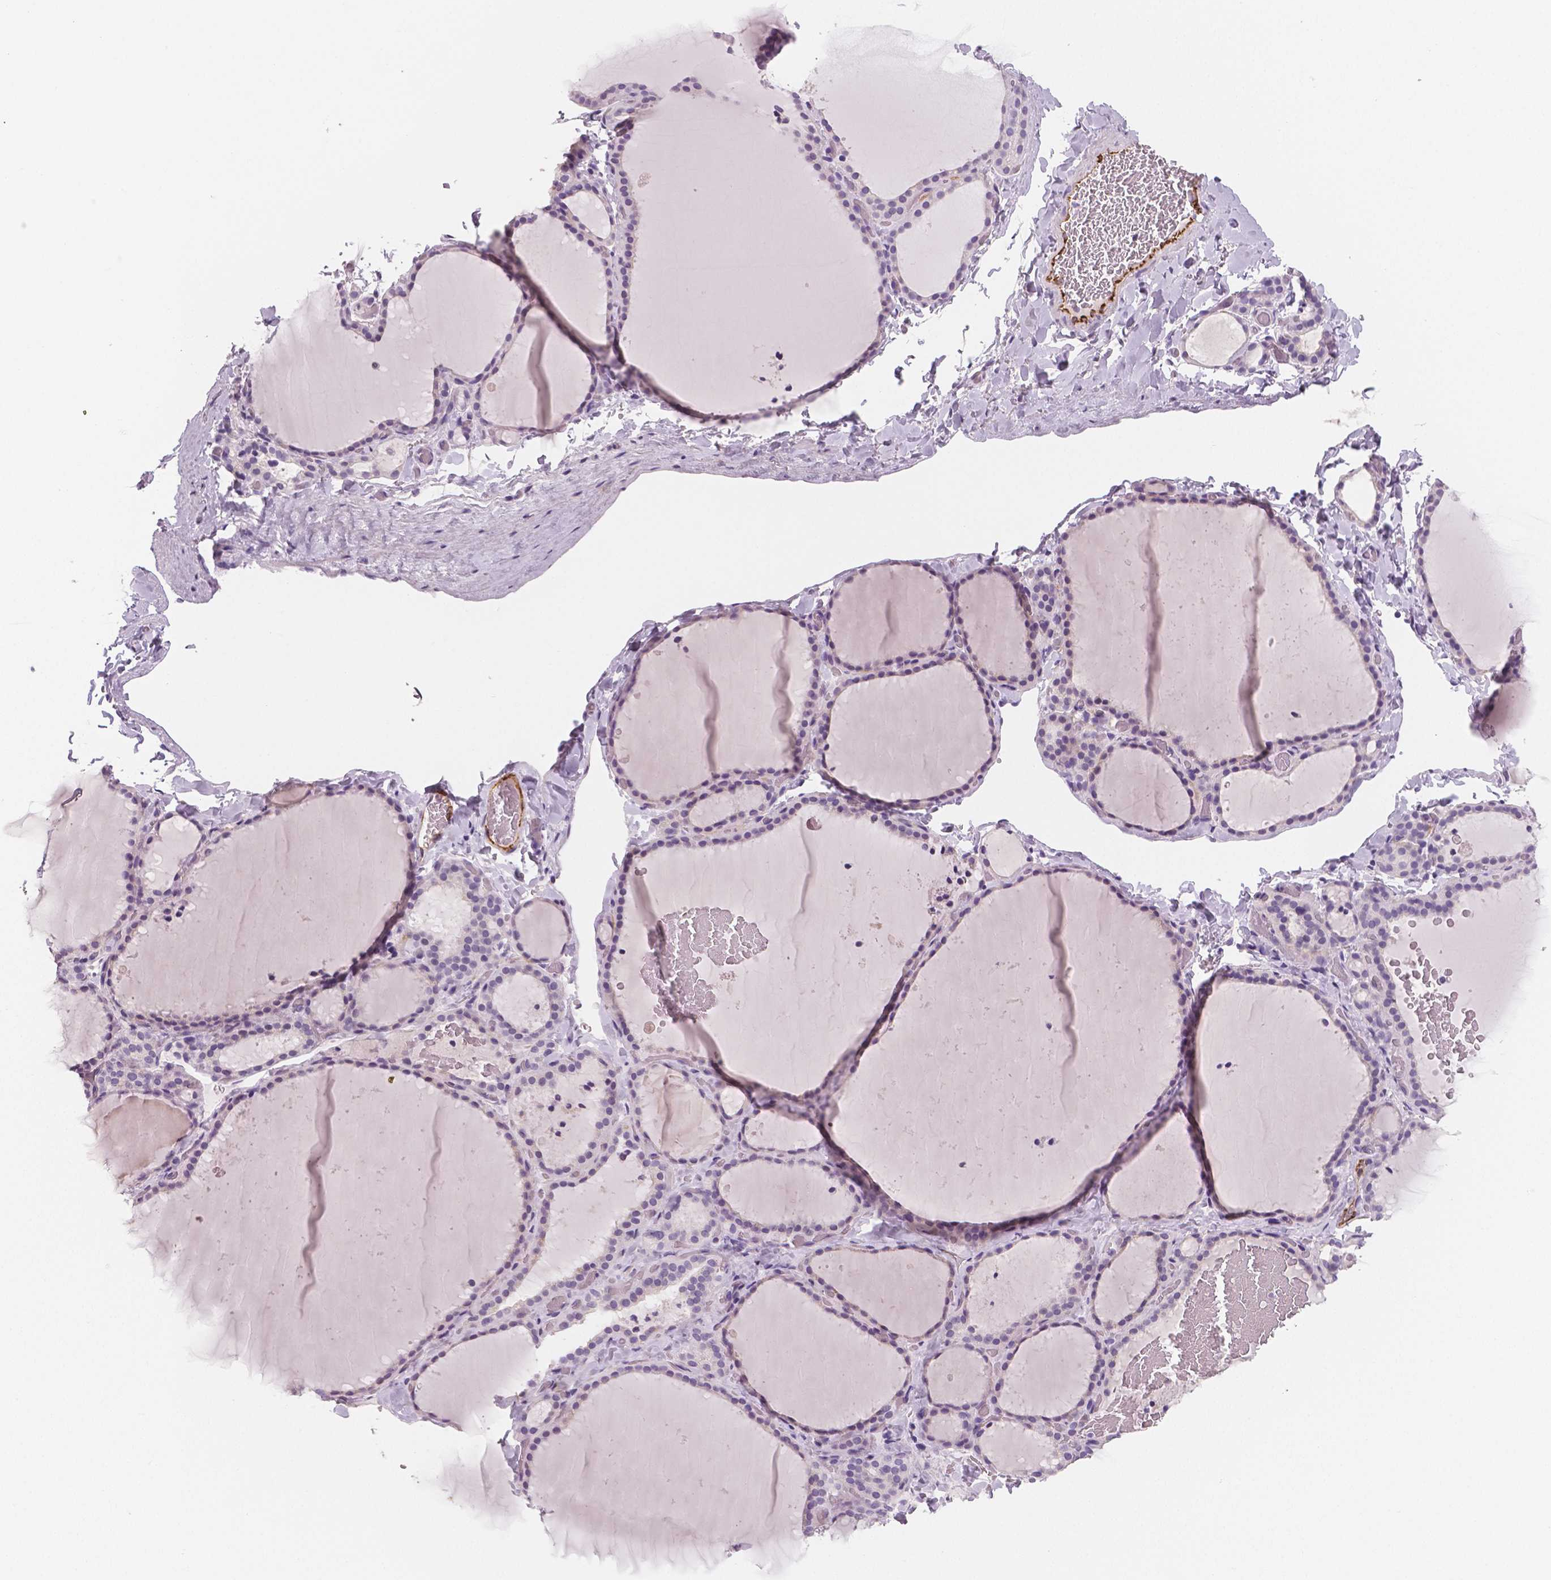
{"staining": {"intensity": "negative", "quantity": "none", "location": "none"}, "tissue": "thyroid gland", "cell_type": "Glandular cells", "image_type": "normal", "snomed": [{"axis": "morphology", "description": "Normal tissue, NOS"}, {"axis": "topography", "description": "Thyroid gland"}], "caption": "Photomicrograph shows no protein positivity in glandular cells of unremarkable thyroid gland.", "gene": "TSPAN7", "patient": {"sex": "female", "age": 22}}